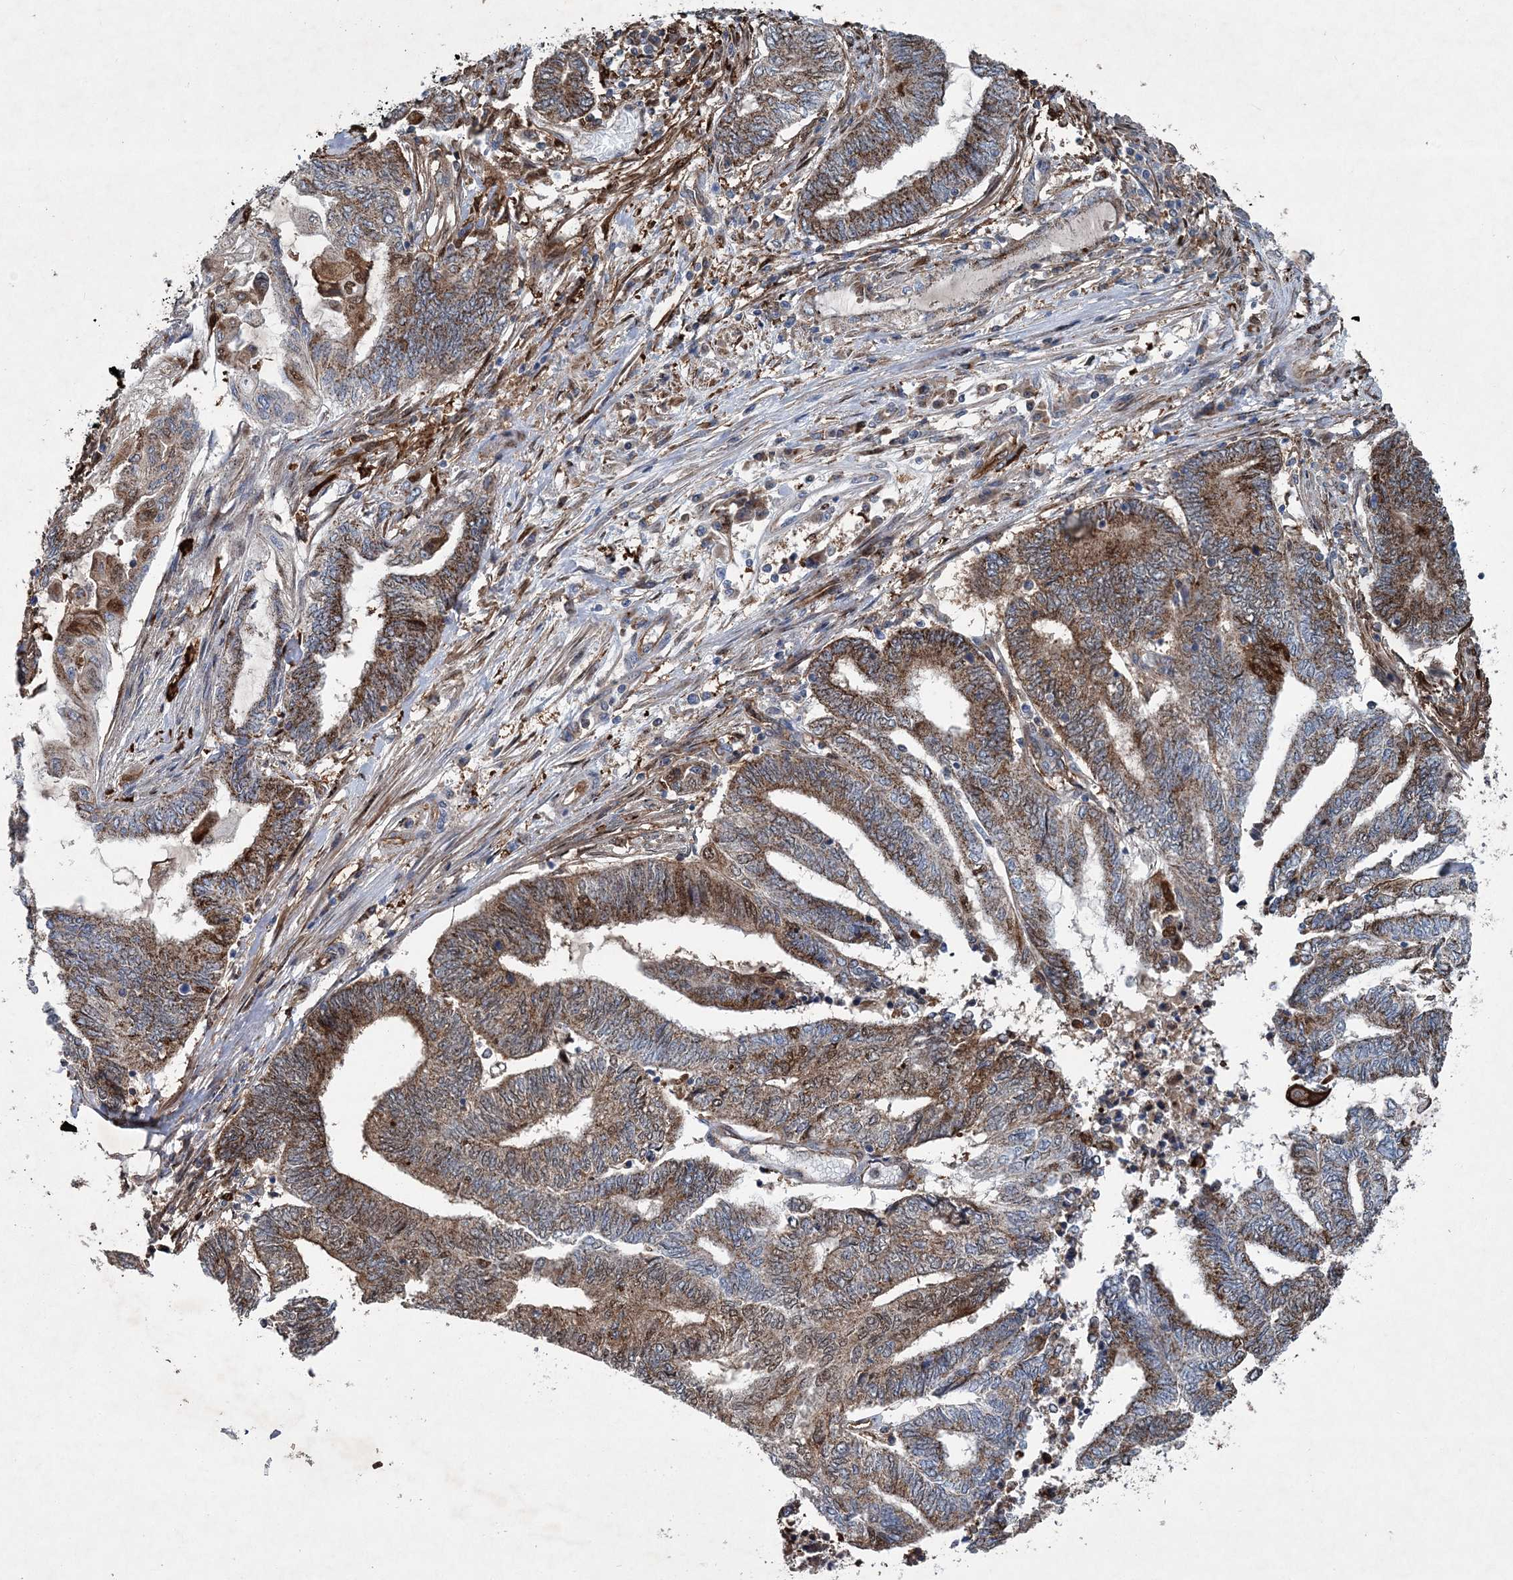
{"staining": {"intensity": "moderate", "quantity": ">75%", "location": "cytoplasmic/membranous"}, "tissue": "endometrial cancer", "cell_type": "Tumor cells", "image_type": "cancer", "snomed": [{"axis": "morphology", "description": "Adenocarcinoma, NOS"}, {"axis": "topography", "description": "Uterus"}, {"axis": "topography", "description": "Endometrium"}], "caption": "DAB immunohistochemical staining of human endometrial cancer displays moderate cytoplasmic/membranous protein expression in approximately >75% of tumor cells.", "gene": "SPOPL", "patient": {"sex": "female", "age": 70}}